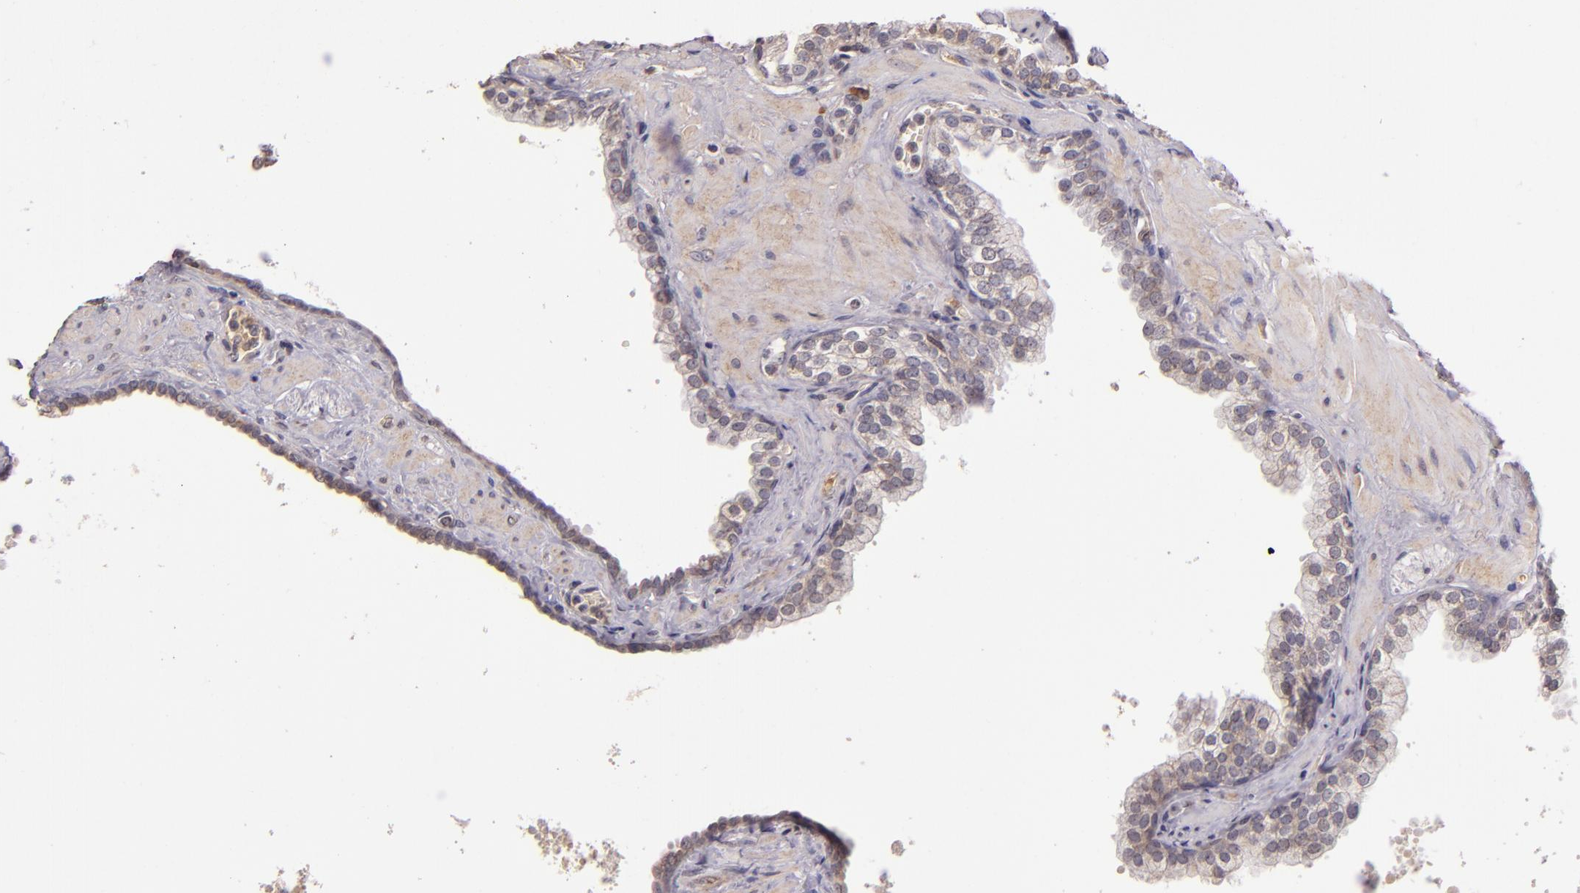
{"staining": {"intensity": "weak", "quantity": "<25%", "location": "cytoplasmic/membranous"}, "tissue": "prostate", "cell_type": "Glandular cells", "image_type": "normal", "snomed": [{"axis": "morphology", "description": "Normal tissue, NOS"}, {"axis": "topography", "description": "Prostate"}], "caption": "DAB immunohistochemical staining of normal human prostate displays no significant staining in glandular cells.", "gene": "ABL1", "patient": {"sex": "male", "age": 60}}